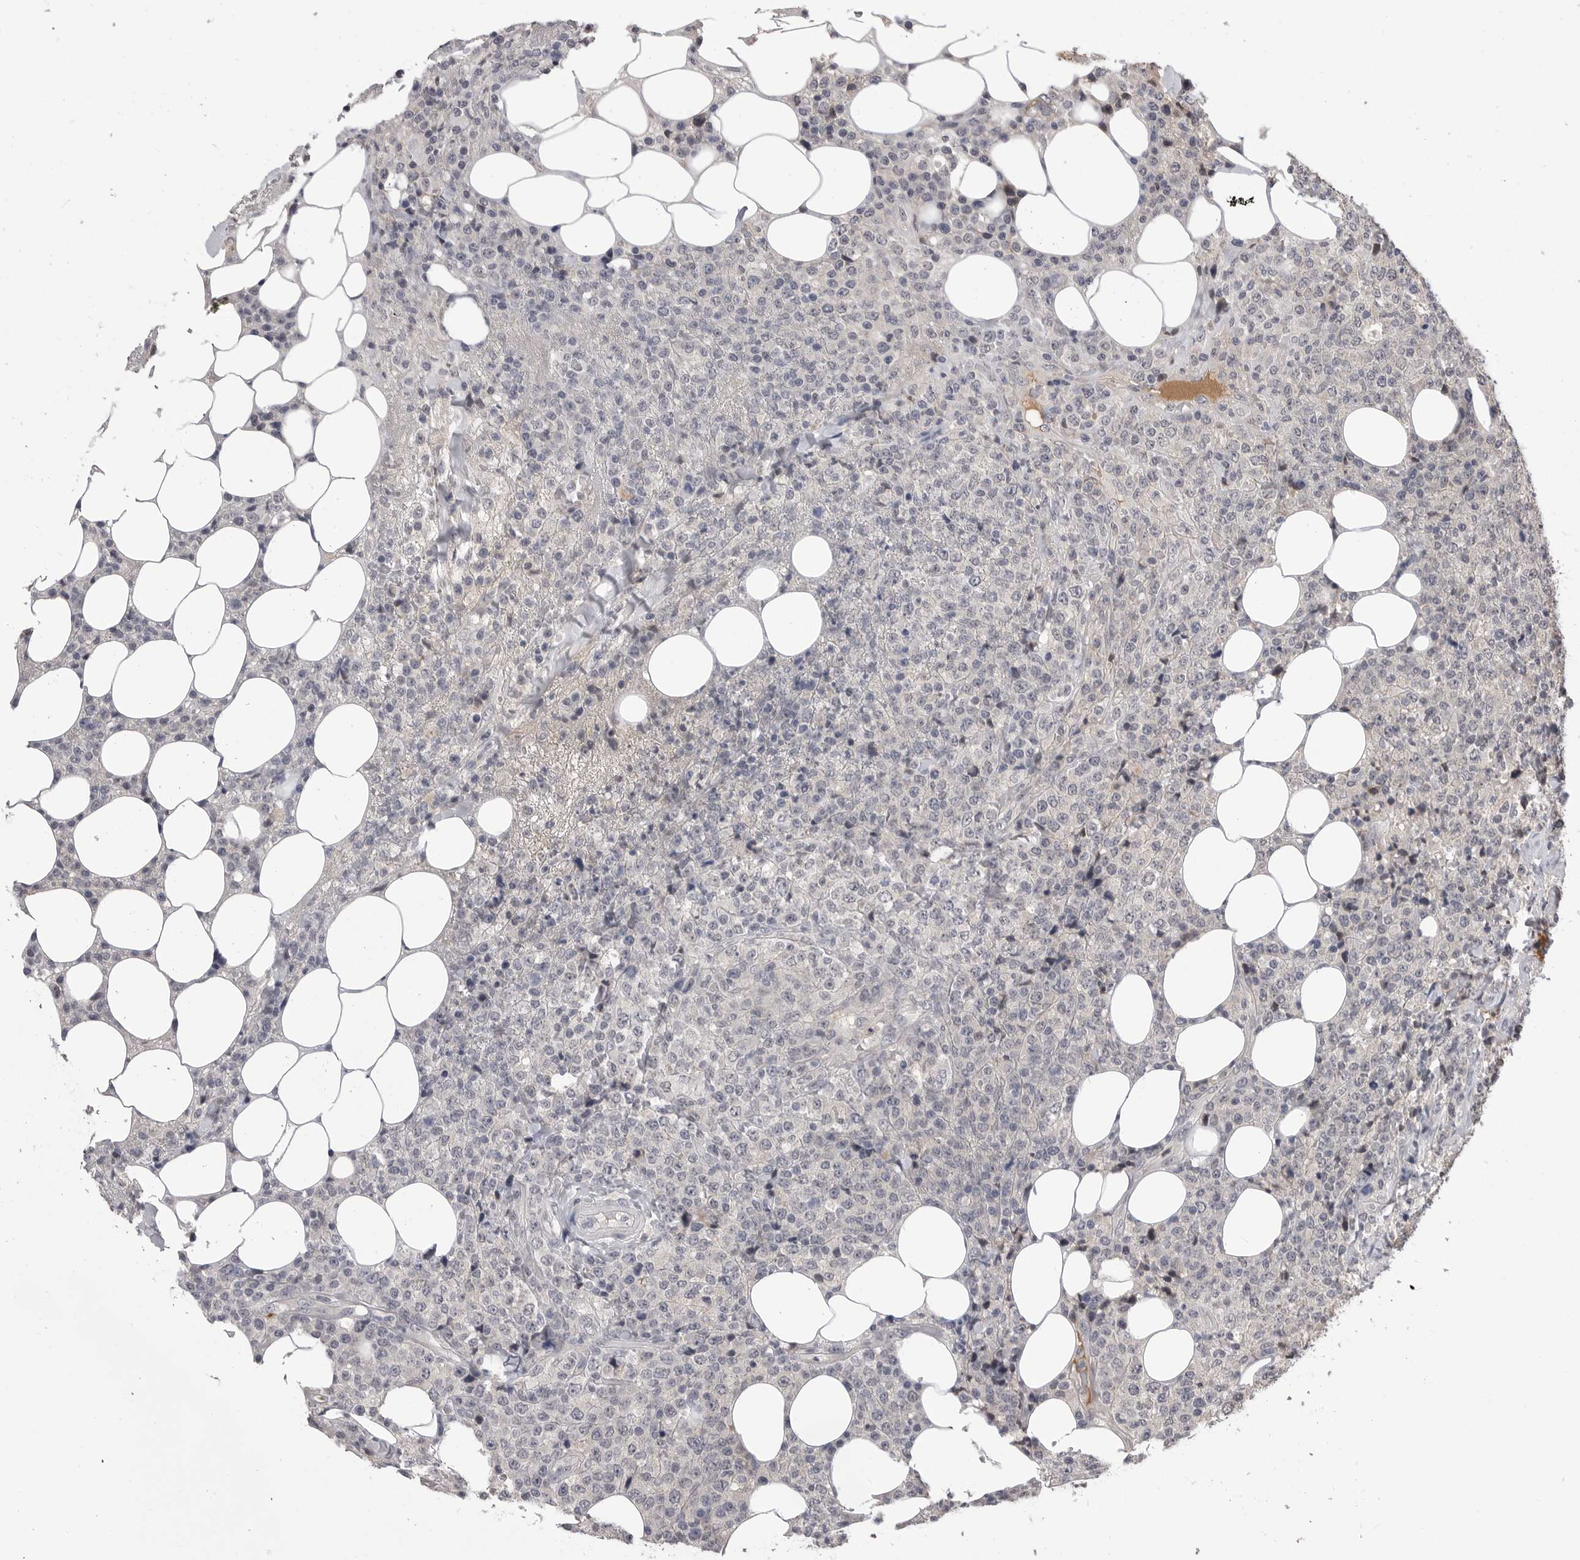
{"staining": {"intensity": "negative", "quantity": "none", "location": "none"}, "tissue": "lymphoma", "cell_type": "Tumor cells", "image_type": "cancer", "snomed": [{"axis": "morphology", "description": "Malignant lymphoma, non-Hodgkin's type, High grade"}, {"axis": "topography", "description": "Lymph node"}], "caption": "A histopathology image of lymphoma stained for a protein reveals no brown staining in tumor cells.", "gene": "DLG2", "patient": {"sex": "male", "age": 13}}